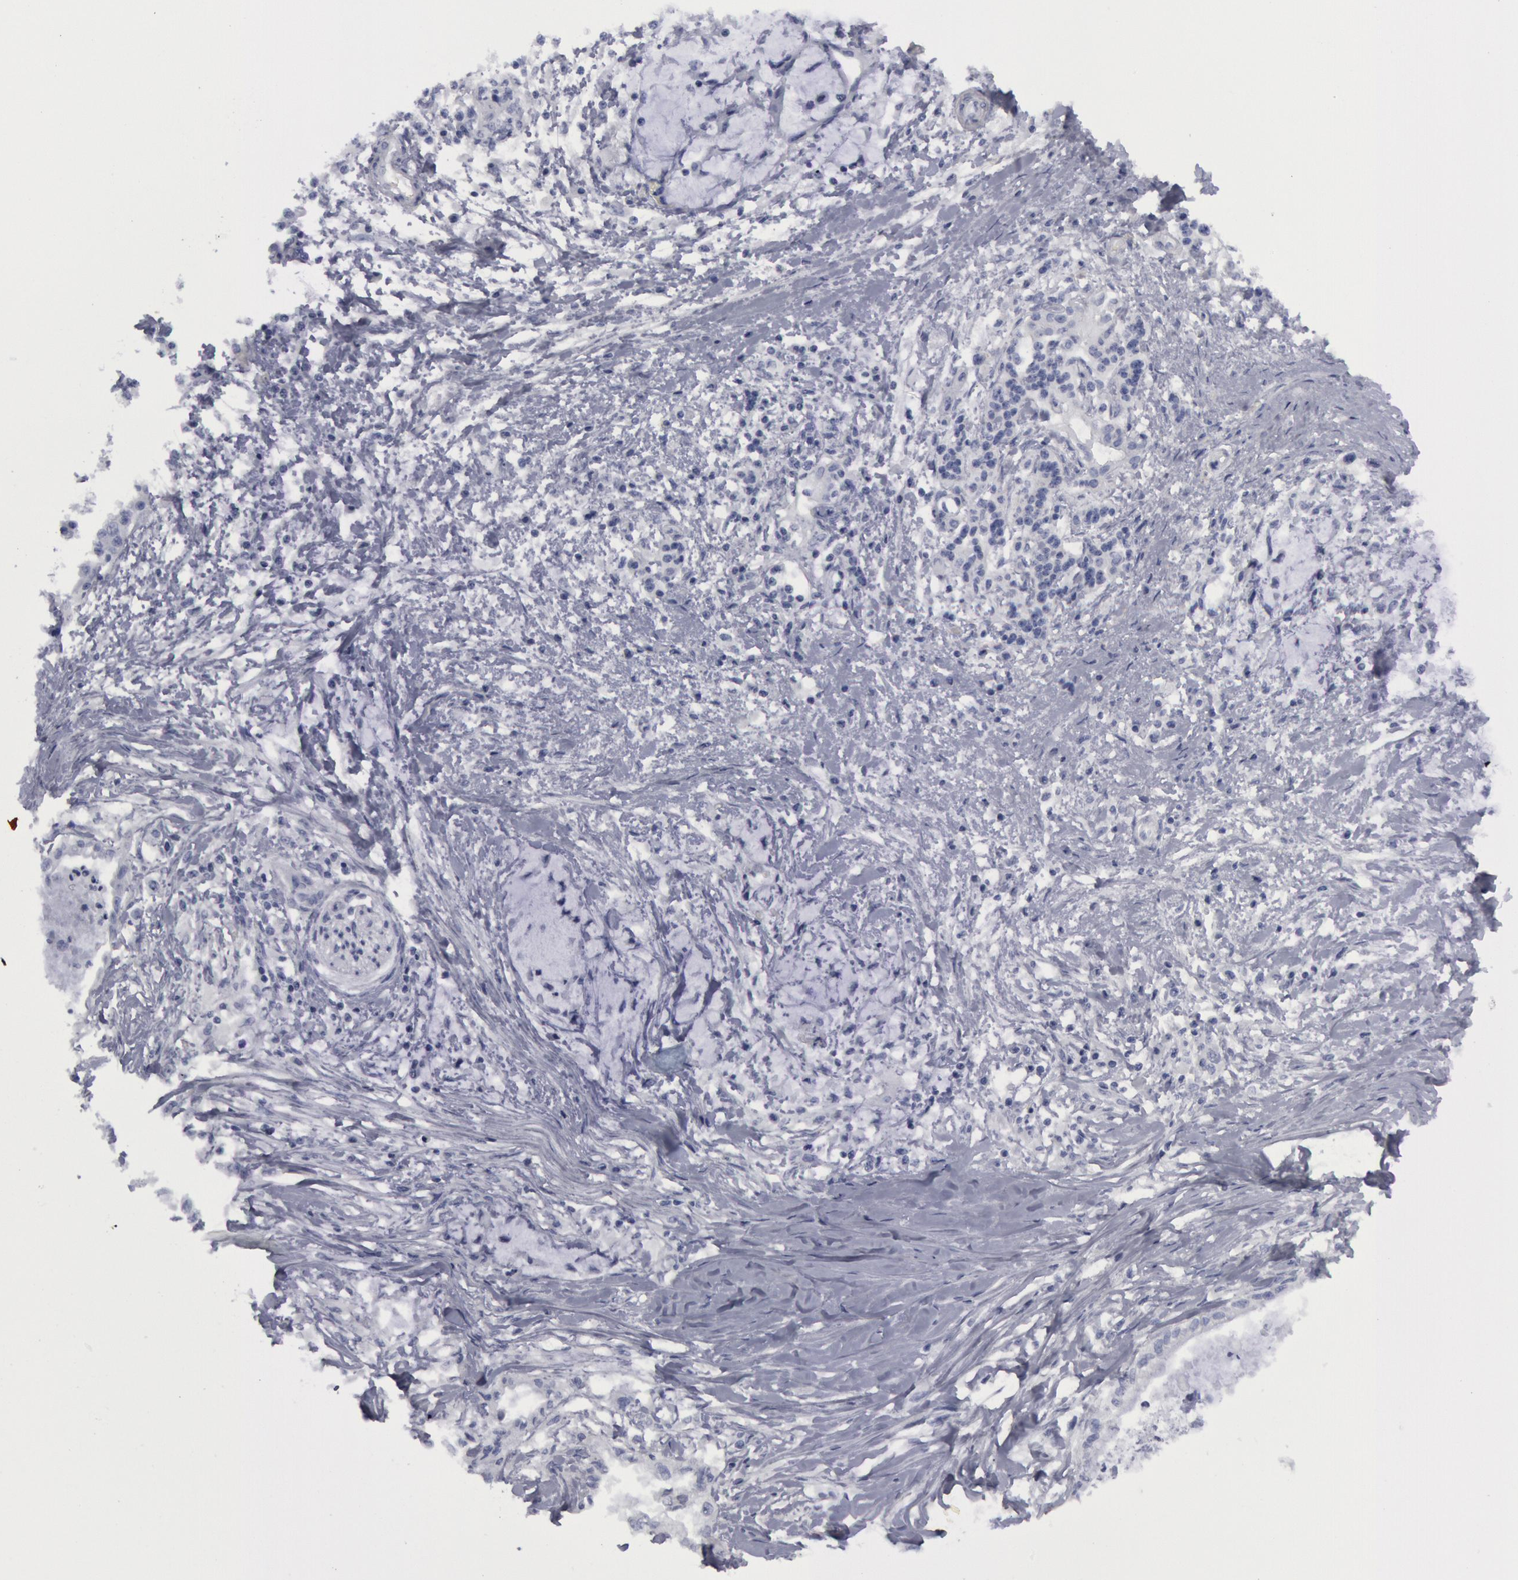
{"staining": {"intensity": "negative", "quantity": "none", "location": "none"}, "tissue": "pancreatic cancer", "cell_type": "Tumor cells", "image_type": "cancer", "snomed": [{"axis": "morphology", "description": "Adenocarcinoma, NOS"}, {"axis": "topography", "description": "Pancreas"}], "caption": "Human pancreatic adenocarcinoma stained for a protein using IHC shows no expression in tumor cells.", "gene": "FHL1", "patient": {"sex": "female", "age": 64}}